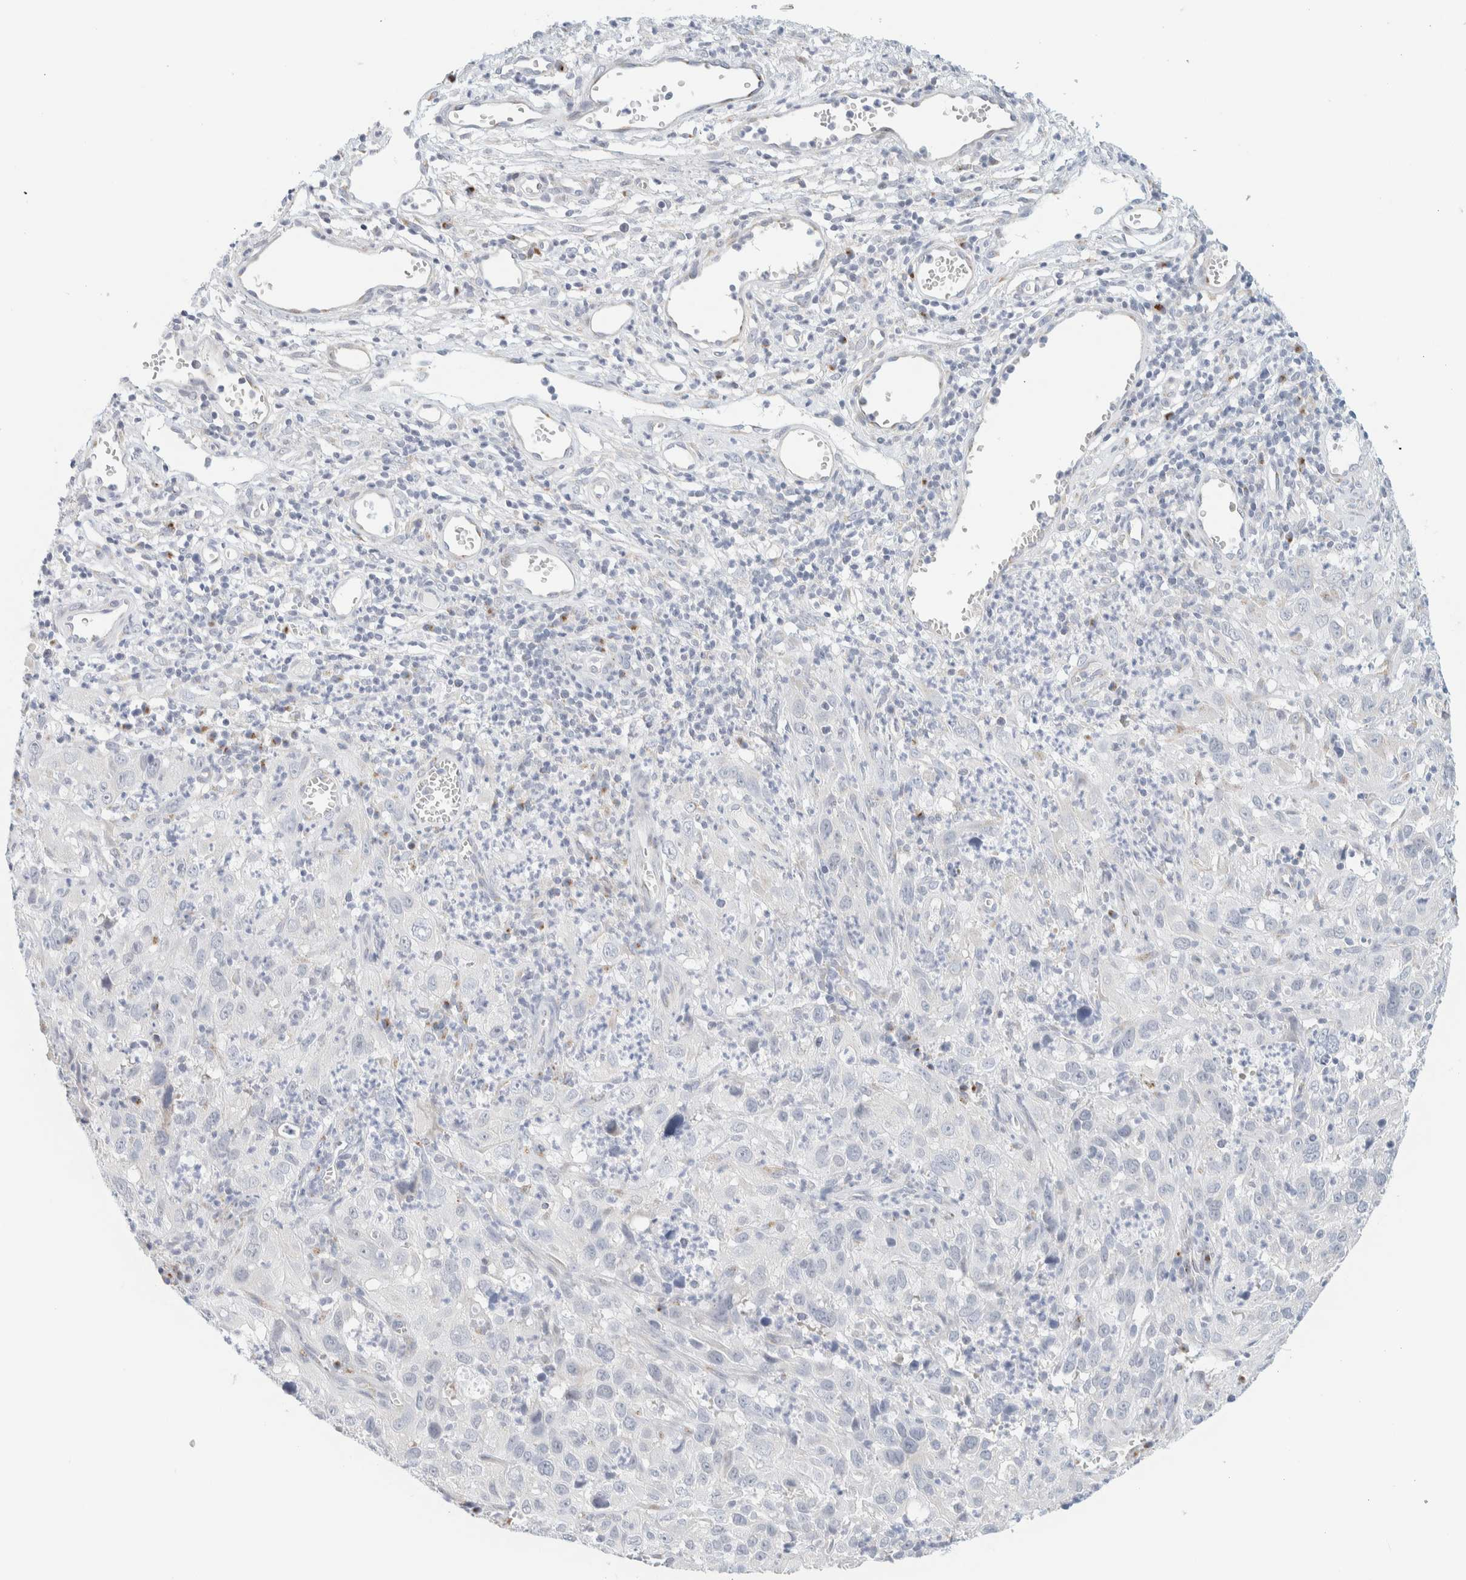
{"staining": {"intensity": "negative", "quantity": "none", "location": "none"}, "tissue": "cervical cancer", "cell_type": "Tumor cells", "image_type": "cancer", "snomed": [{"axis": "morphology", "description": "Squamous cell carcinoma, NOS"}, {"axis": "topography", "description": "Cervix"}], "caption": "Tumor cells show no significant positivity in cervical cancer. Brightfield microscopy of IHC stained with DAB (brown) and hematoxylin (blue), captured at high magnification.", "gene": "SPNS3", "patient": {"sex": "female", "age": 32}}